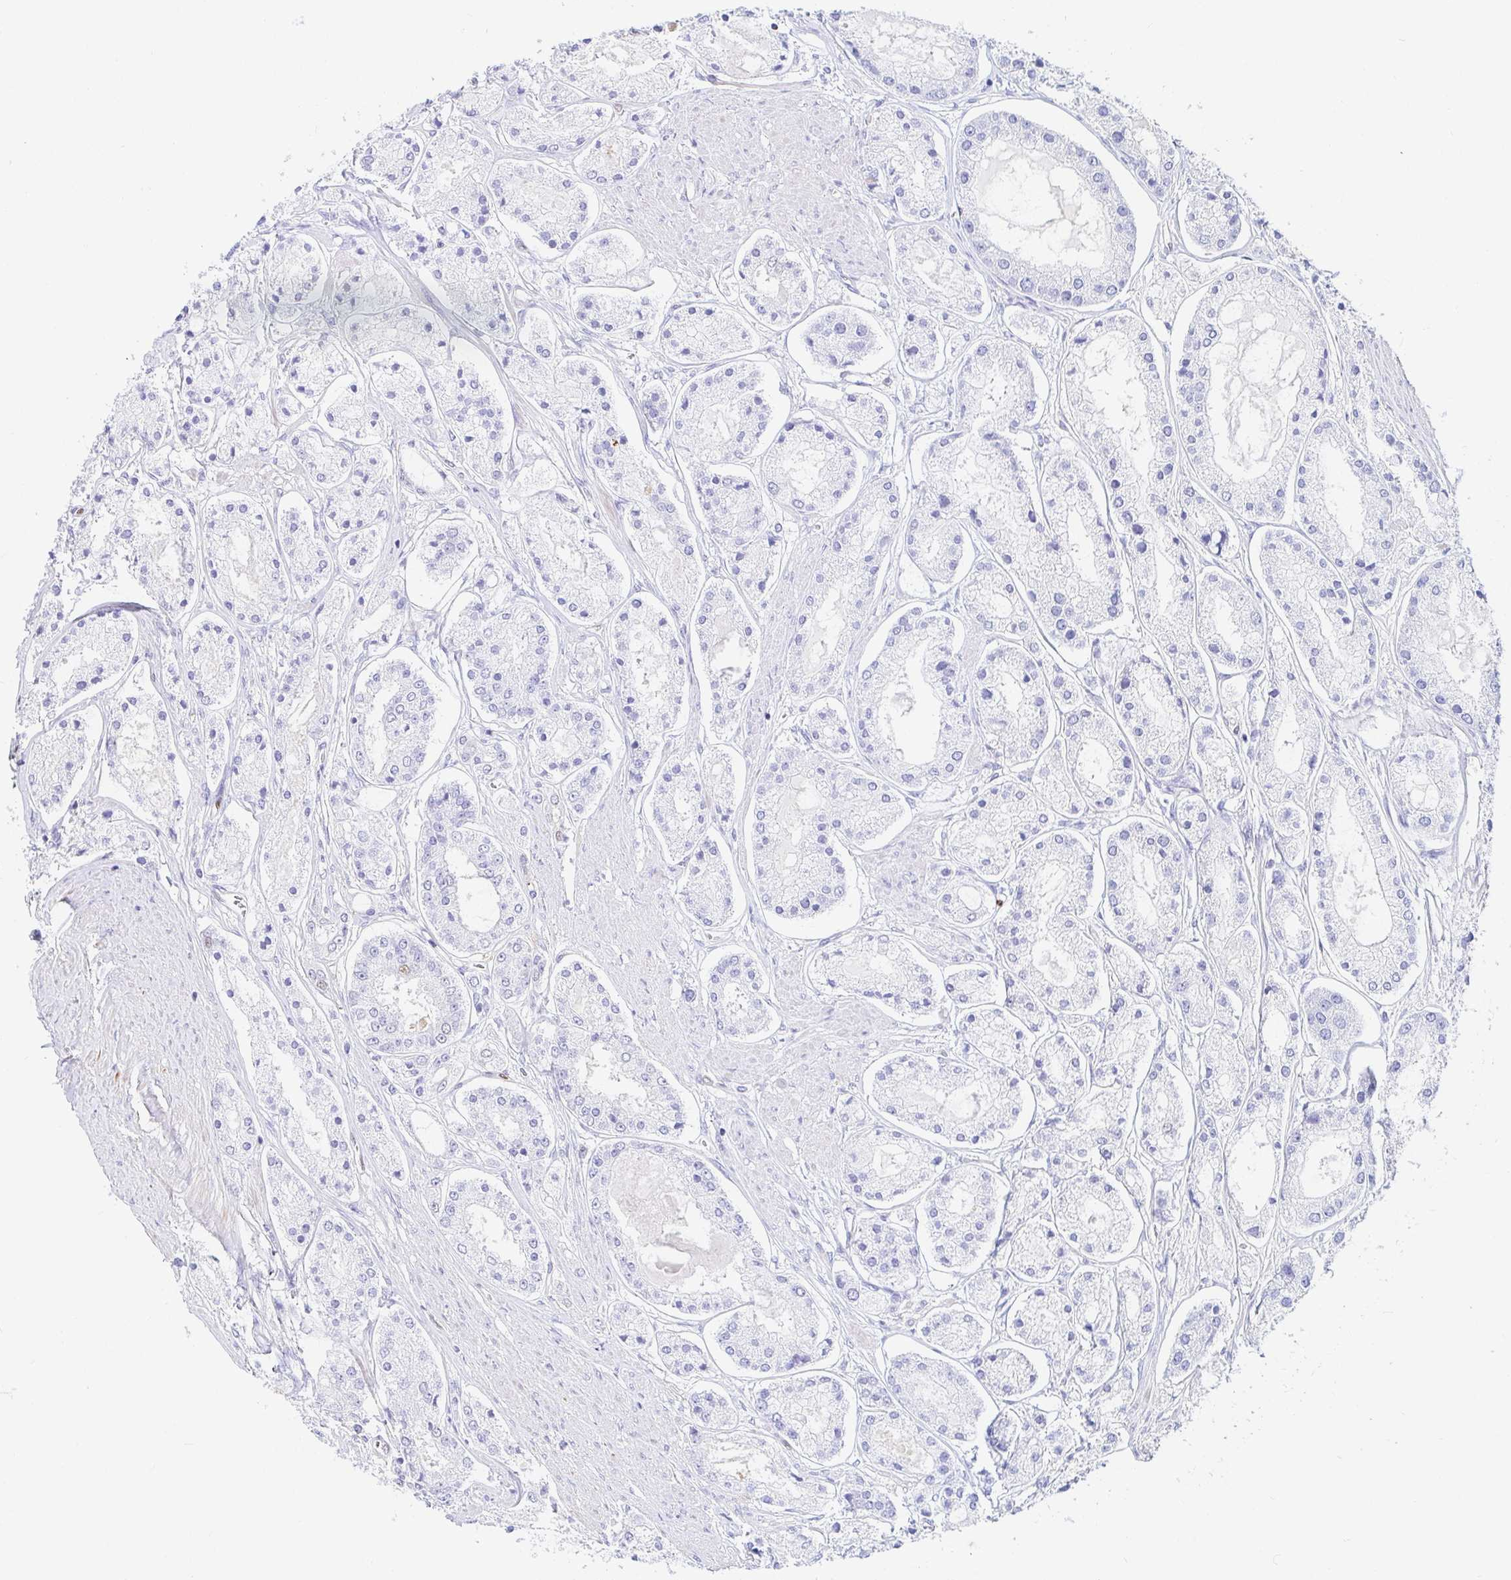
{"staining": {"intensity": "negative", "quantity": "none", "location": "none"}, "tissue": "prostate cancer", "cell_type": "Tumor cells", "image_type": "cancer", "snomed": [{"axis": "morphology", "description": "Adenocarcinoma, High grade"}, {"axis": "topography", "description": "Prostate"}], "caption": "The image shows no staining of tumor cells in prostate cancer. (Brightfield microscopy of DAB (3,3'-diaminobenzidine) immunohistochemistry at high magnification).", "gene": "HINFP", "patient": {"sex": "male", "age": 66}}